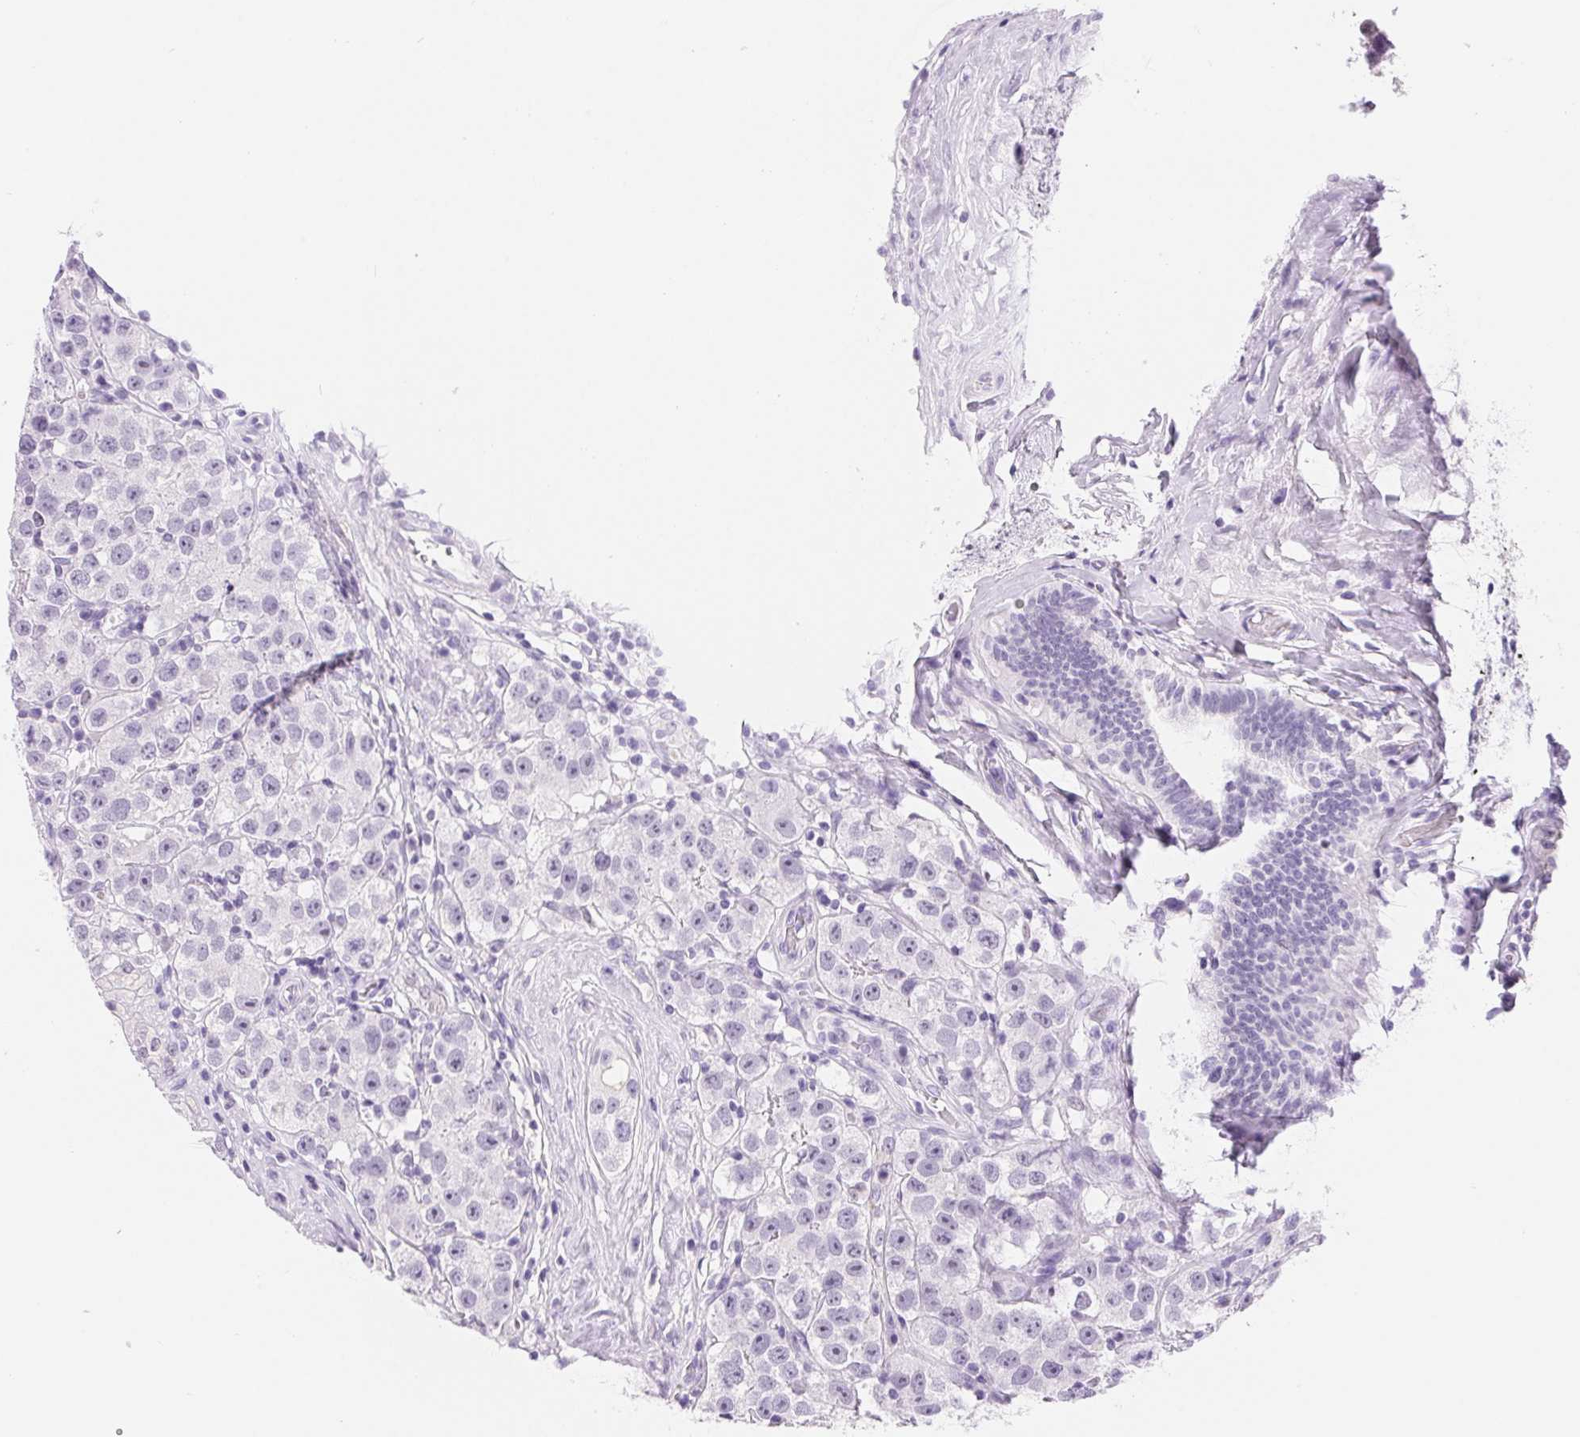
{"staining": {"intensity": "negative", "quantity": "none", "location": "none"}, "tissue": "testis cancer", "cell_type": "Tumor cells", "image_type": "cancer", "snomed": [{"axis": "morphology", "description": "Seminoma, NOS"}, {"axis": "topography", "description": "Testis"}], "caption": "Protein analysis of seminoma (testis) demonstrates no significant expression in tumor cells.", "gene": "ASGR2", "patient": {"sex": "male", "age": 34}}